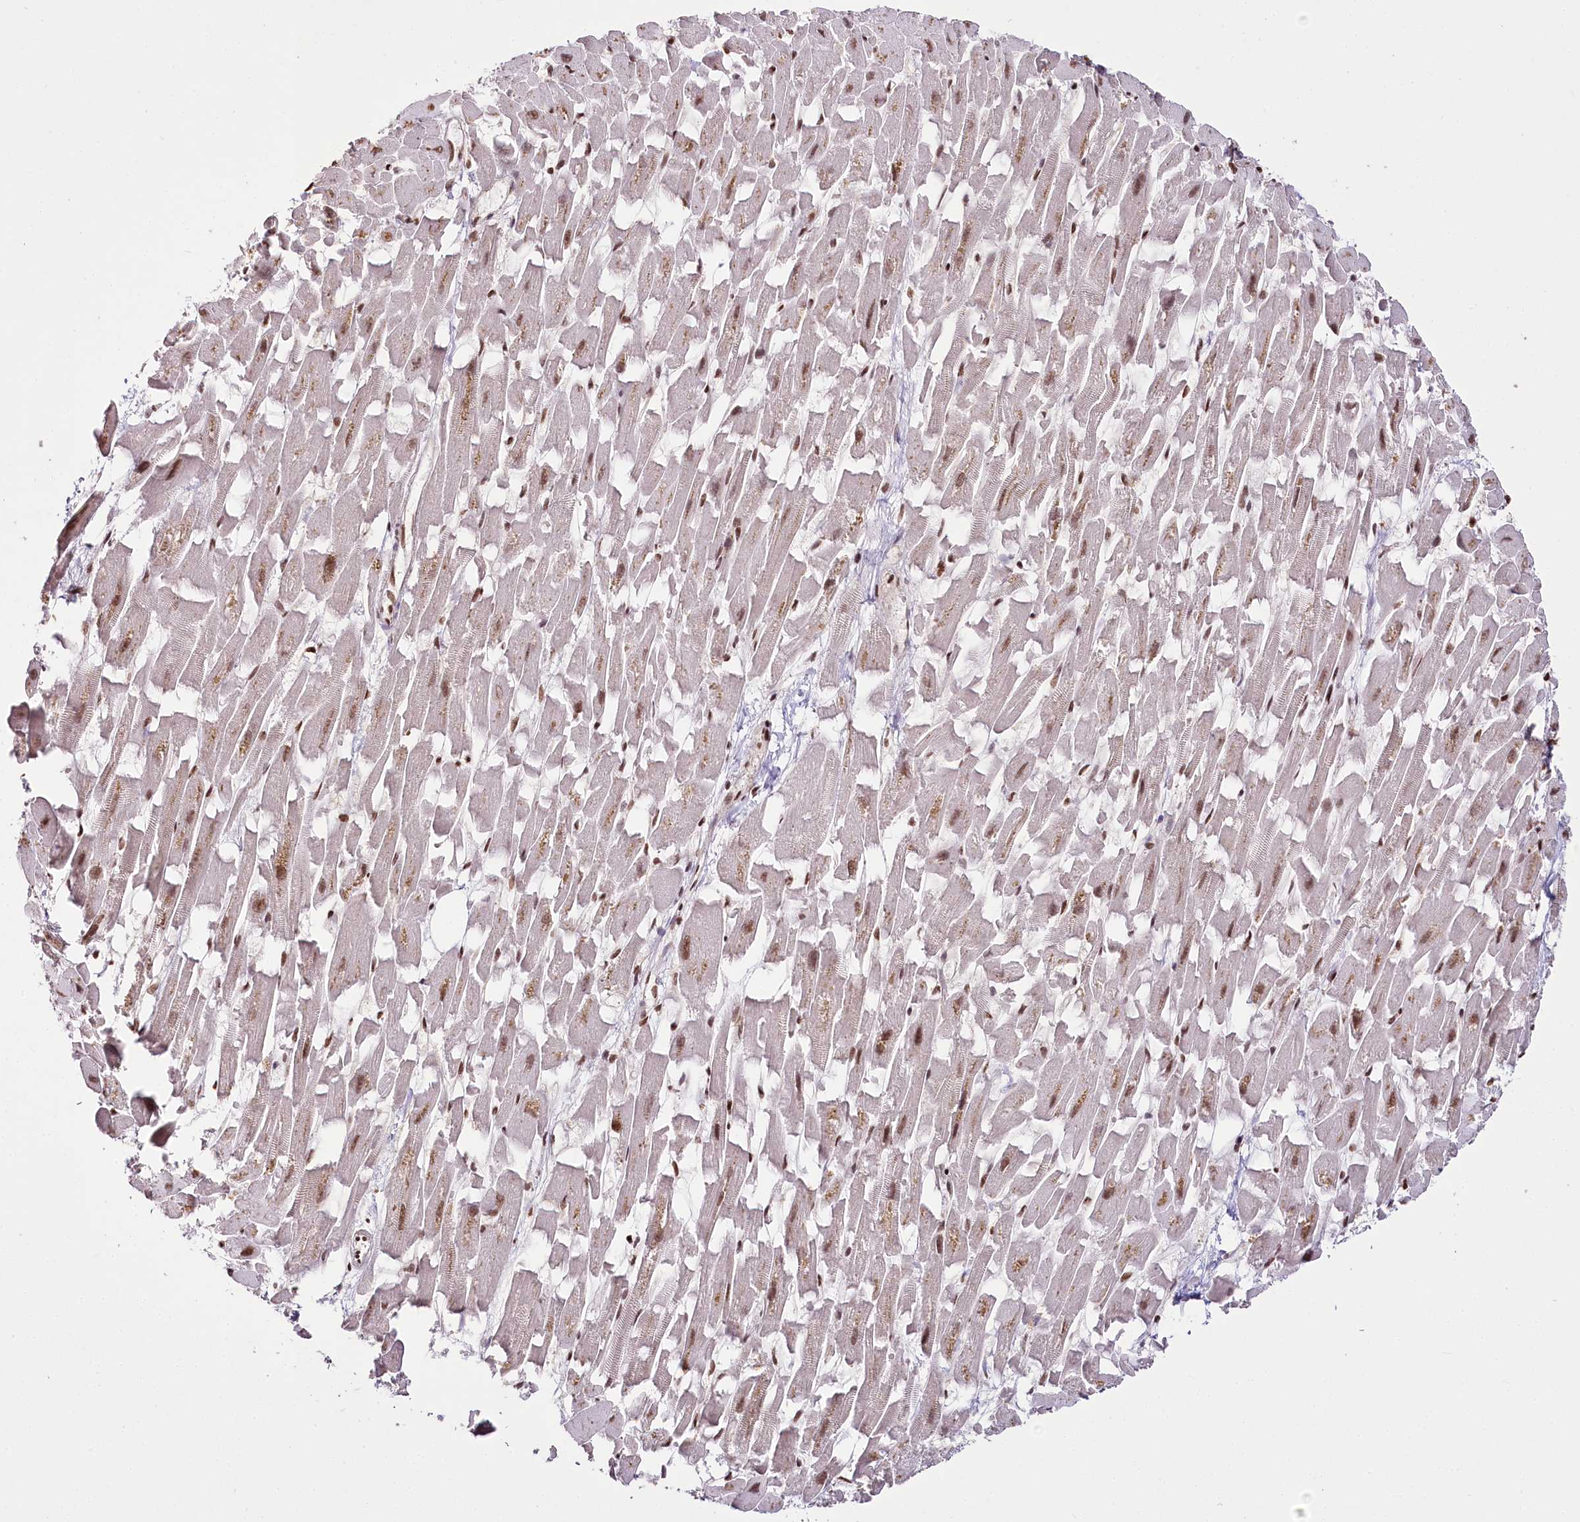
{"staining": {"intensity": "strong", "quantity": "25%-75%", "location": "cytoplasmic/membranous,nuclear"}, "tissue": "heart muscle", "cell_type": "Cardiomyocytes", "image_type": "normal", "snomed": [{"axis": "morphology", "description": "Normal tissue, NOS"}, {"axis": "topography", "description": "Heart"}], "caption": "A photomicrograph showing strong cytoplasmic/membranous,nuclear staining in about 25%-75% of cardiomyocytes in unremarkable heart muscle, as visualized by brown immunohistochemical staining.", "gene": "SMARCE1", "patient": {"sex": "female", "age": 64}}